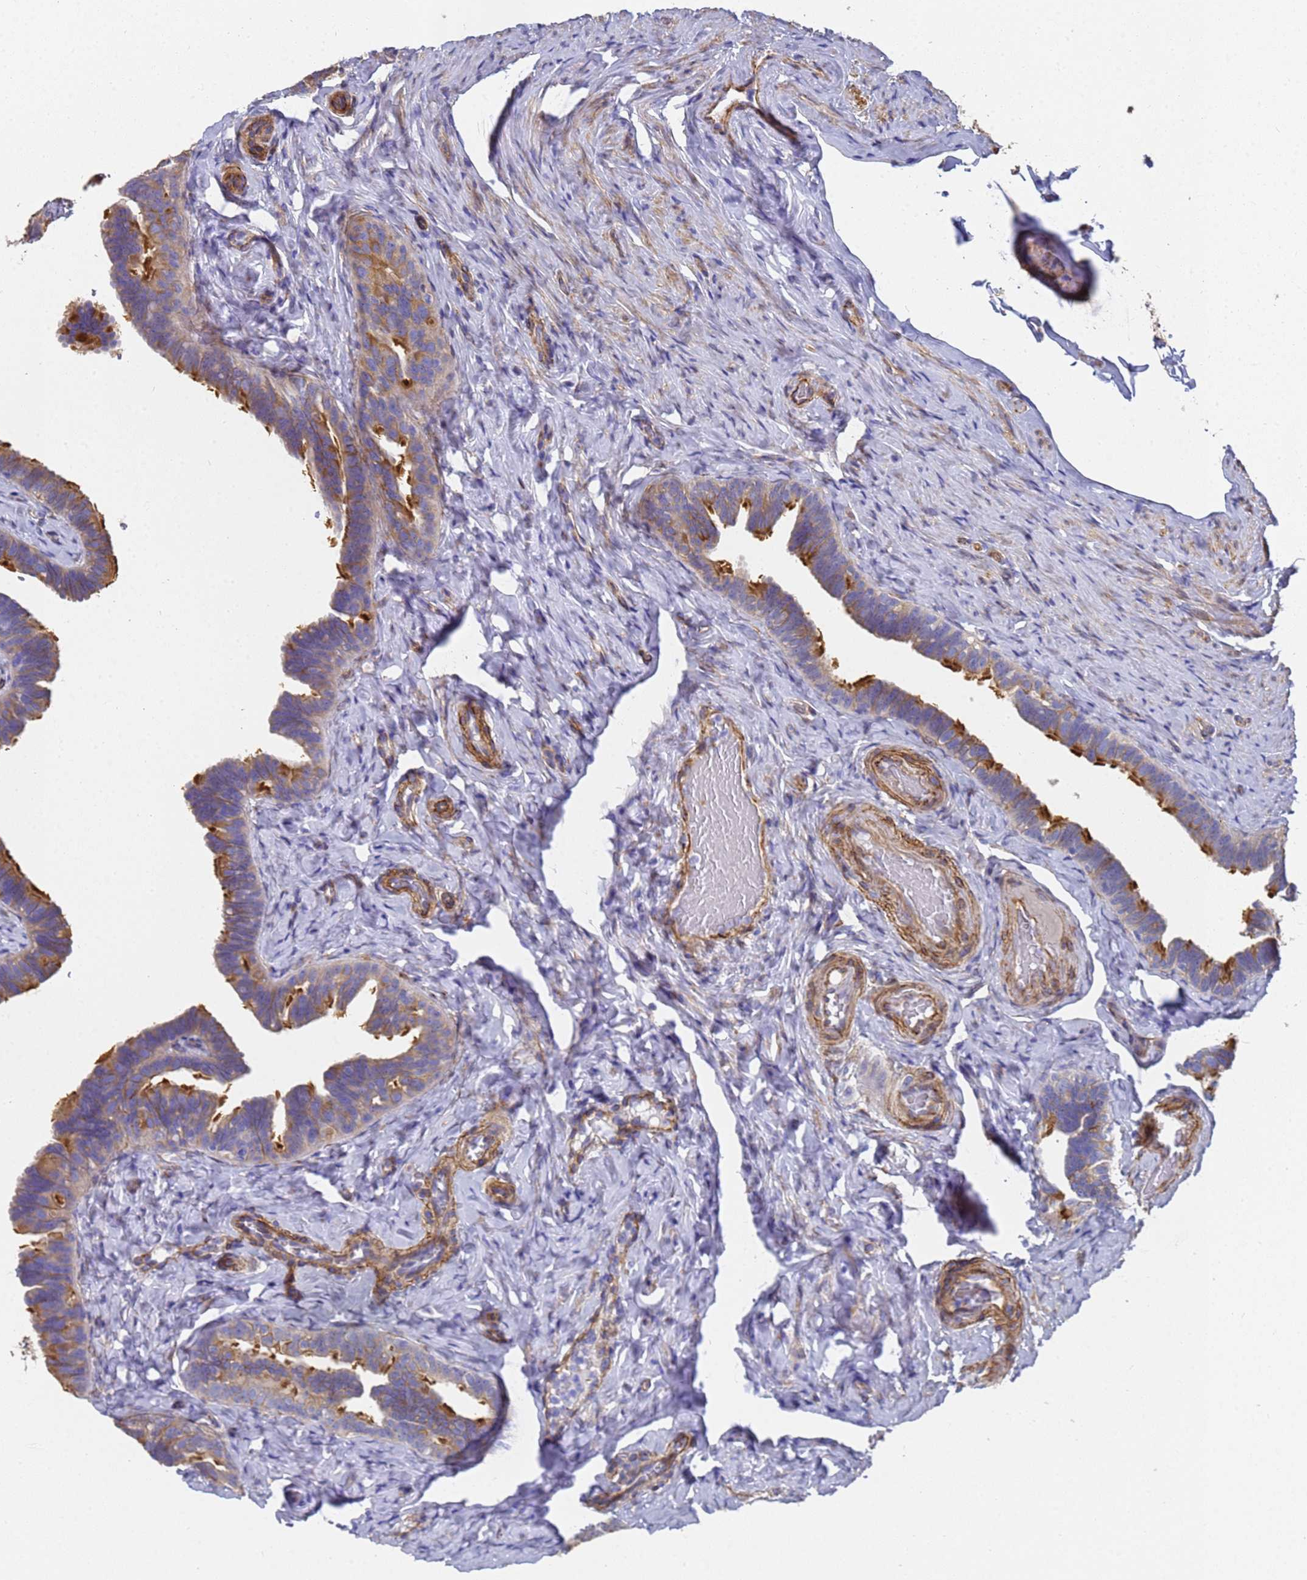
{"staining": {"intensity": "moderate", "quantity": "25%-75%", "location": "cytoplasmic/membranous"}, "tissue": "fallopian tube", "cell_type": "Glandular cells", "image_type": "normal", "snomed": [{"axis": "morphology", "description": "Normal tissue, NOS"}, {"axis": "topography", "description": "Fallopian tube"}], "caption": "Moderate cytoplasmic/membranous staining is present in approximately 25%-75% of glandular cells in normal fallopian tube.", "gene": "ENSG00000198211", "patient": {"sex": "female", "age": 65}}